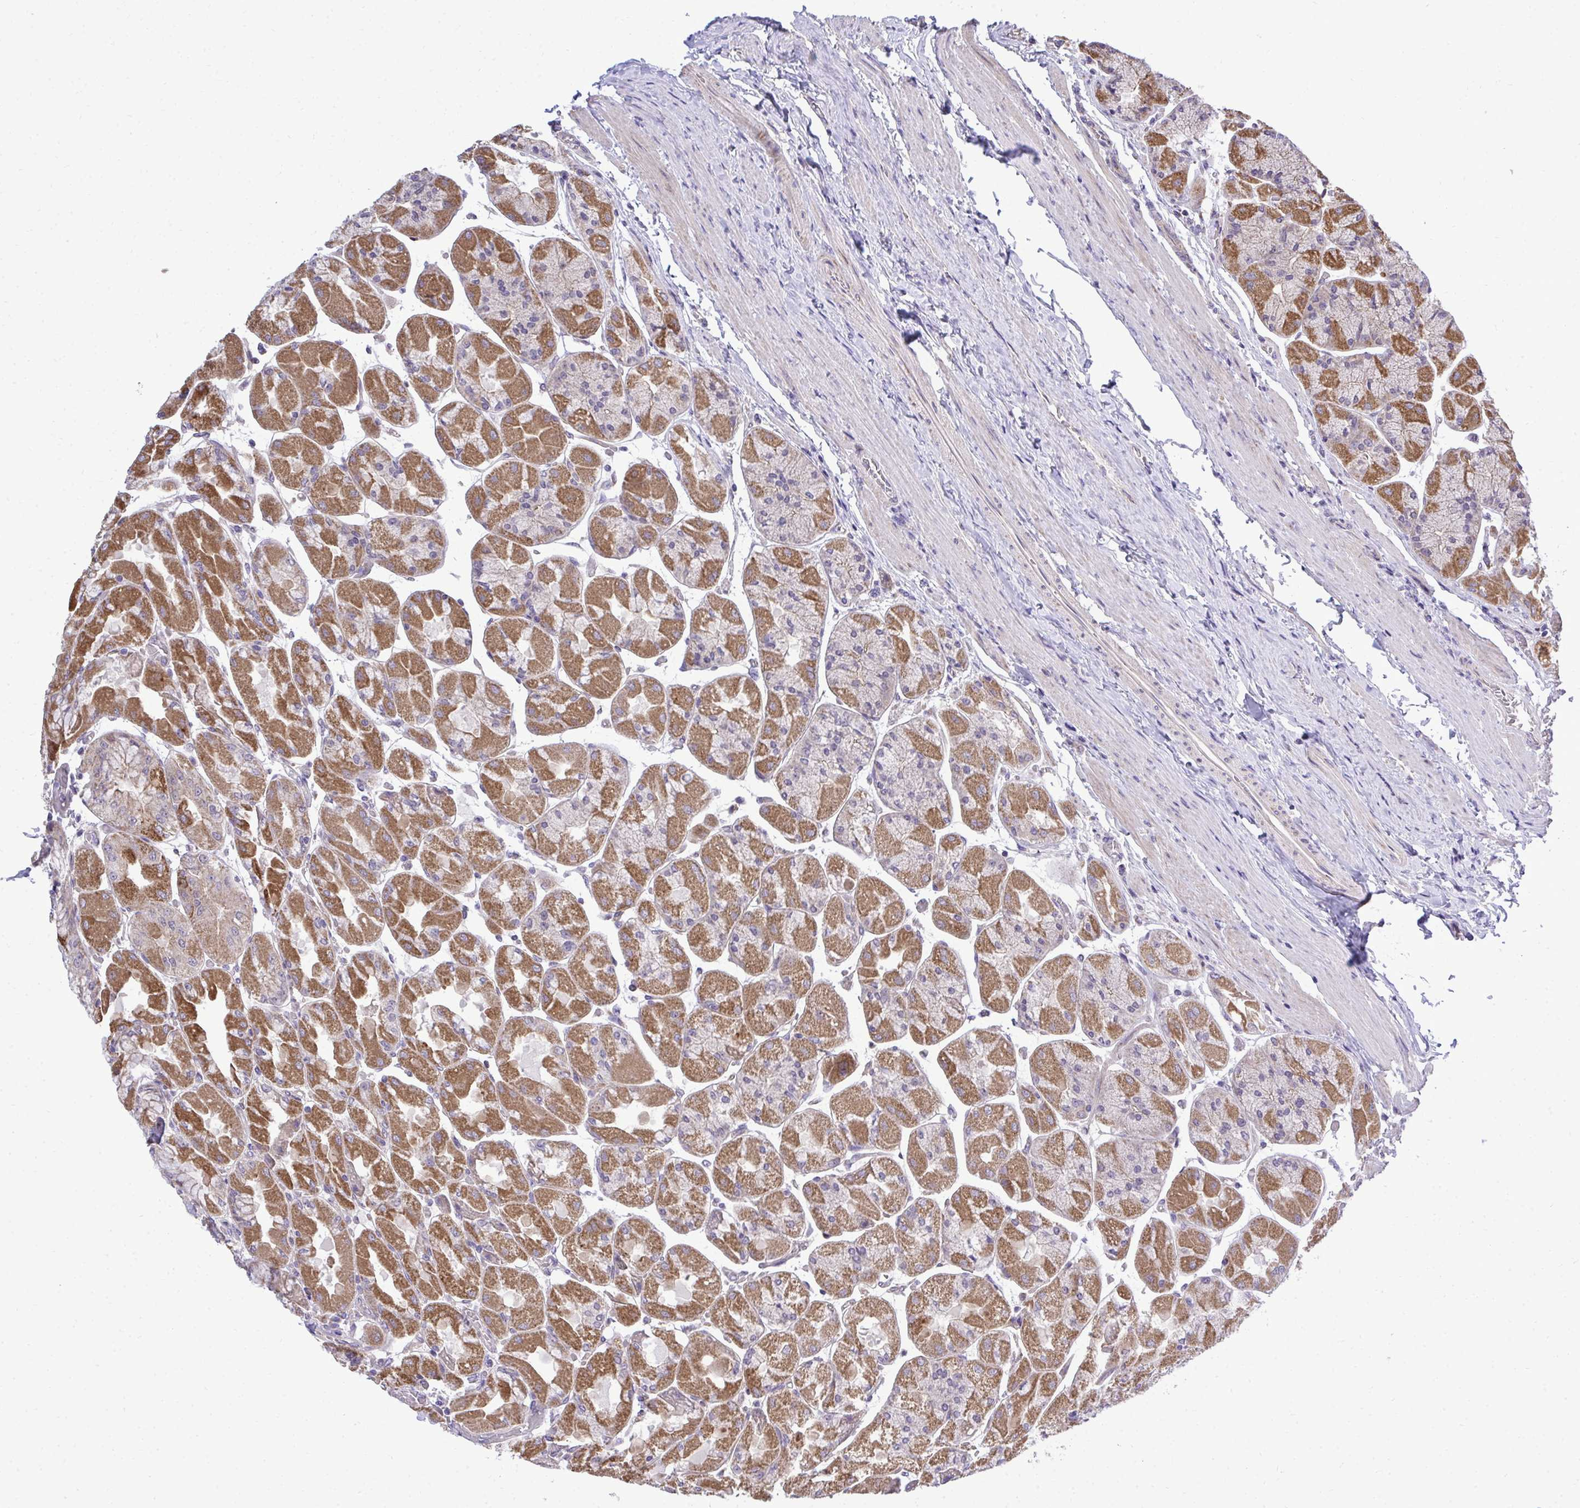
{"staining": {"intensity": "moderate", "quantity": "25%-75%", "location": "cytoplasmic/membranous"}, "tissue": "stomach", "cell_type": "Glandular cells", "image_type": "normal", "snomed": [{"axis": "morphology", "description": "Normal tissue, NOS"}, {"axis": "topography", "description": "Stomach"}], "caption": "Brown immunohistochemical staining in unremarkable human stomach demonstrates moderate cytoplasmic/membranous expression in about 25%-75% of glandular cells. (Brightfield microscopy of DAB IHC at high magnification).", "gene": "XAF1", "patient": {"sex": "female", "age": 61}}